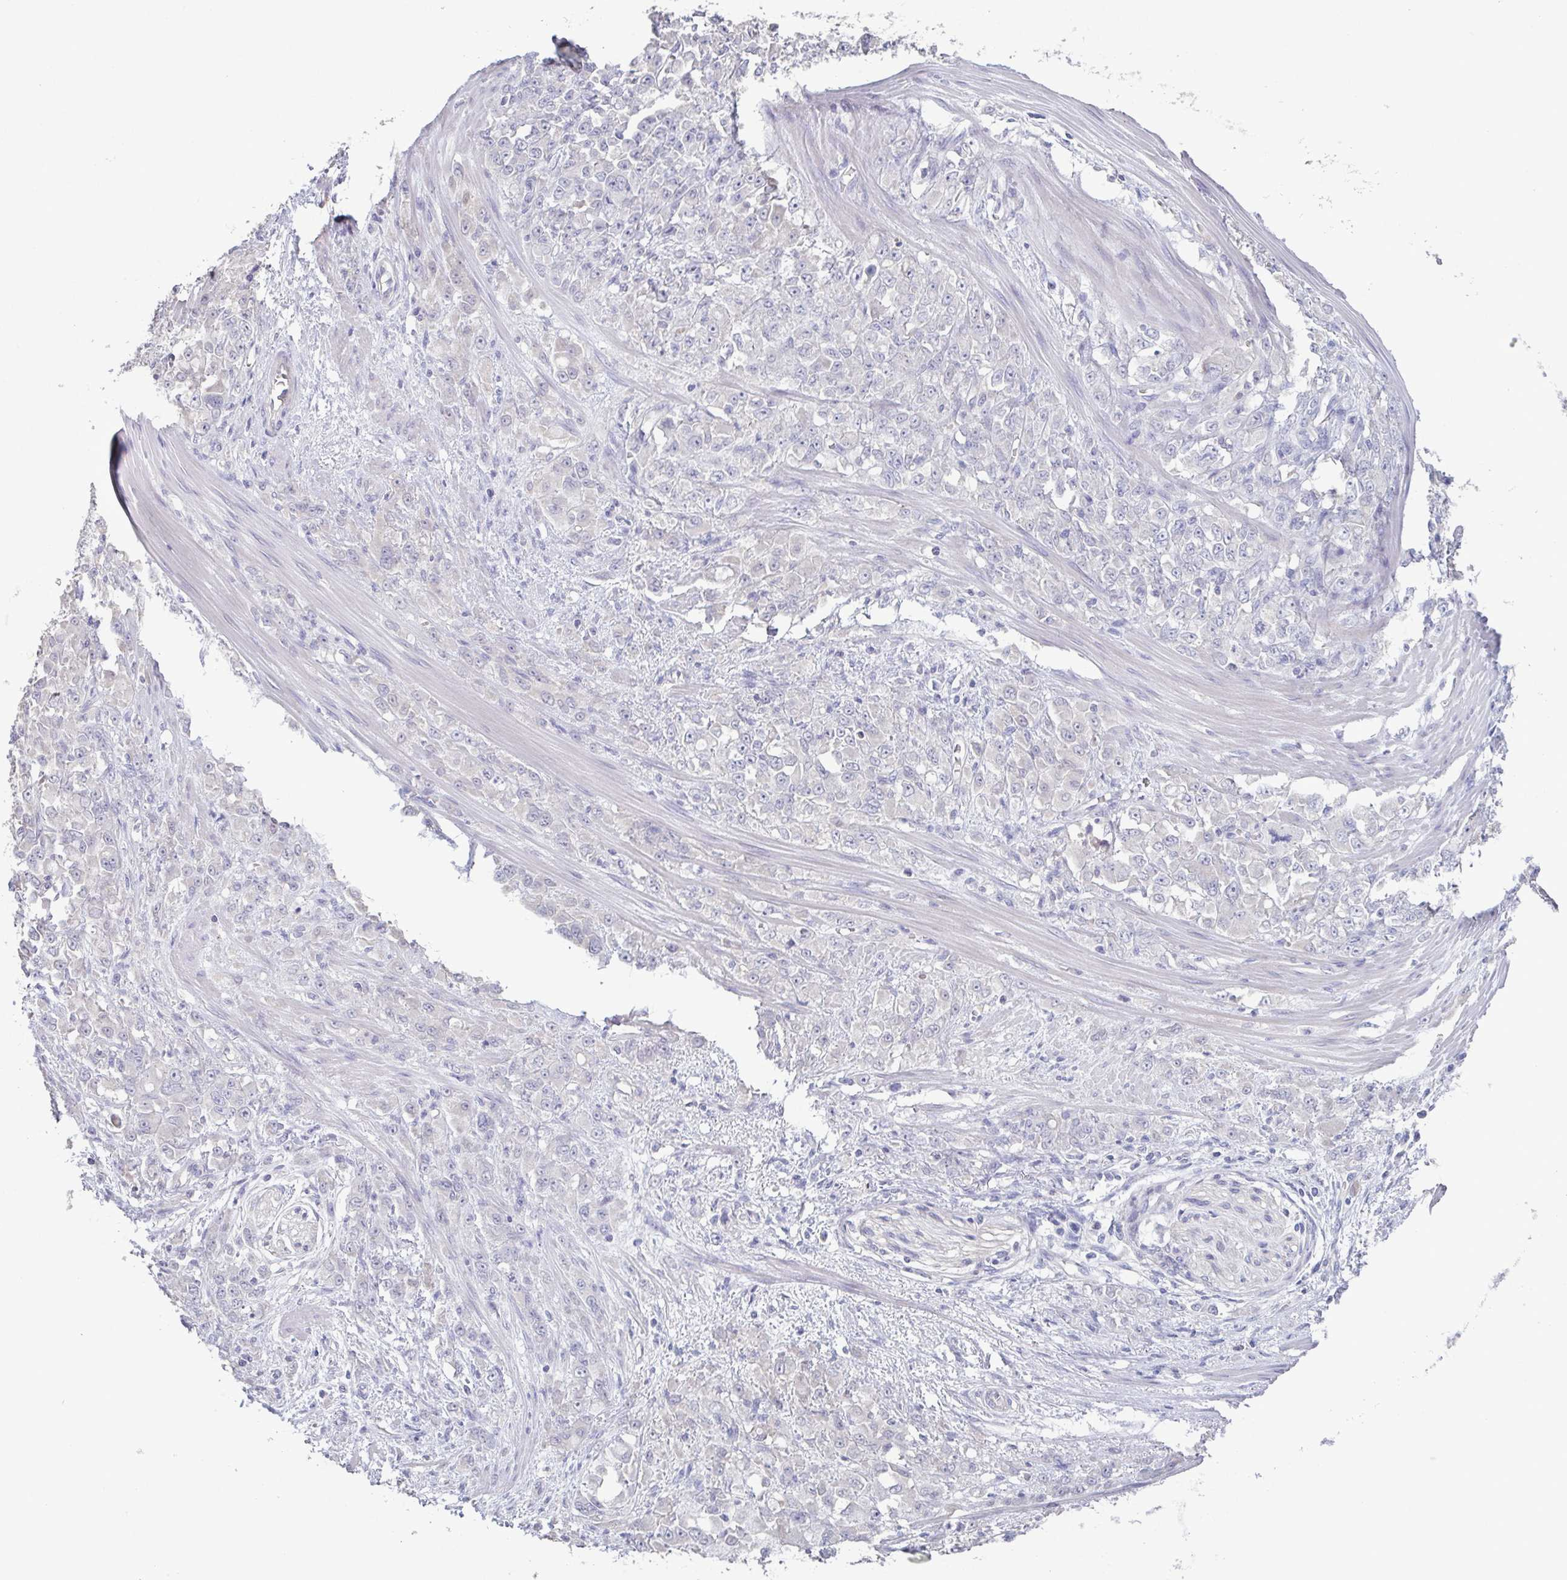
{"staining": {"intensity": "negative", "quantity": "none", "location": "none"}, "tissue": "stomach cancer", "cell_type": "Tumor cells", "image_type": "cancer", "snomed": [{"axis": "morphology", "description": "Adenocarcinoma, NOS"}, {"axis": "topography", "description": "Stomach"}], "caption": "Tumor cells show no significant protein positivity in adenocarcinoma (stomach).", "gene": "GLDC", "patient": {"sex": "female", "age": 76}}